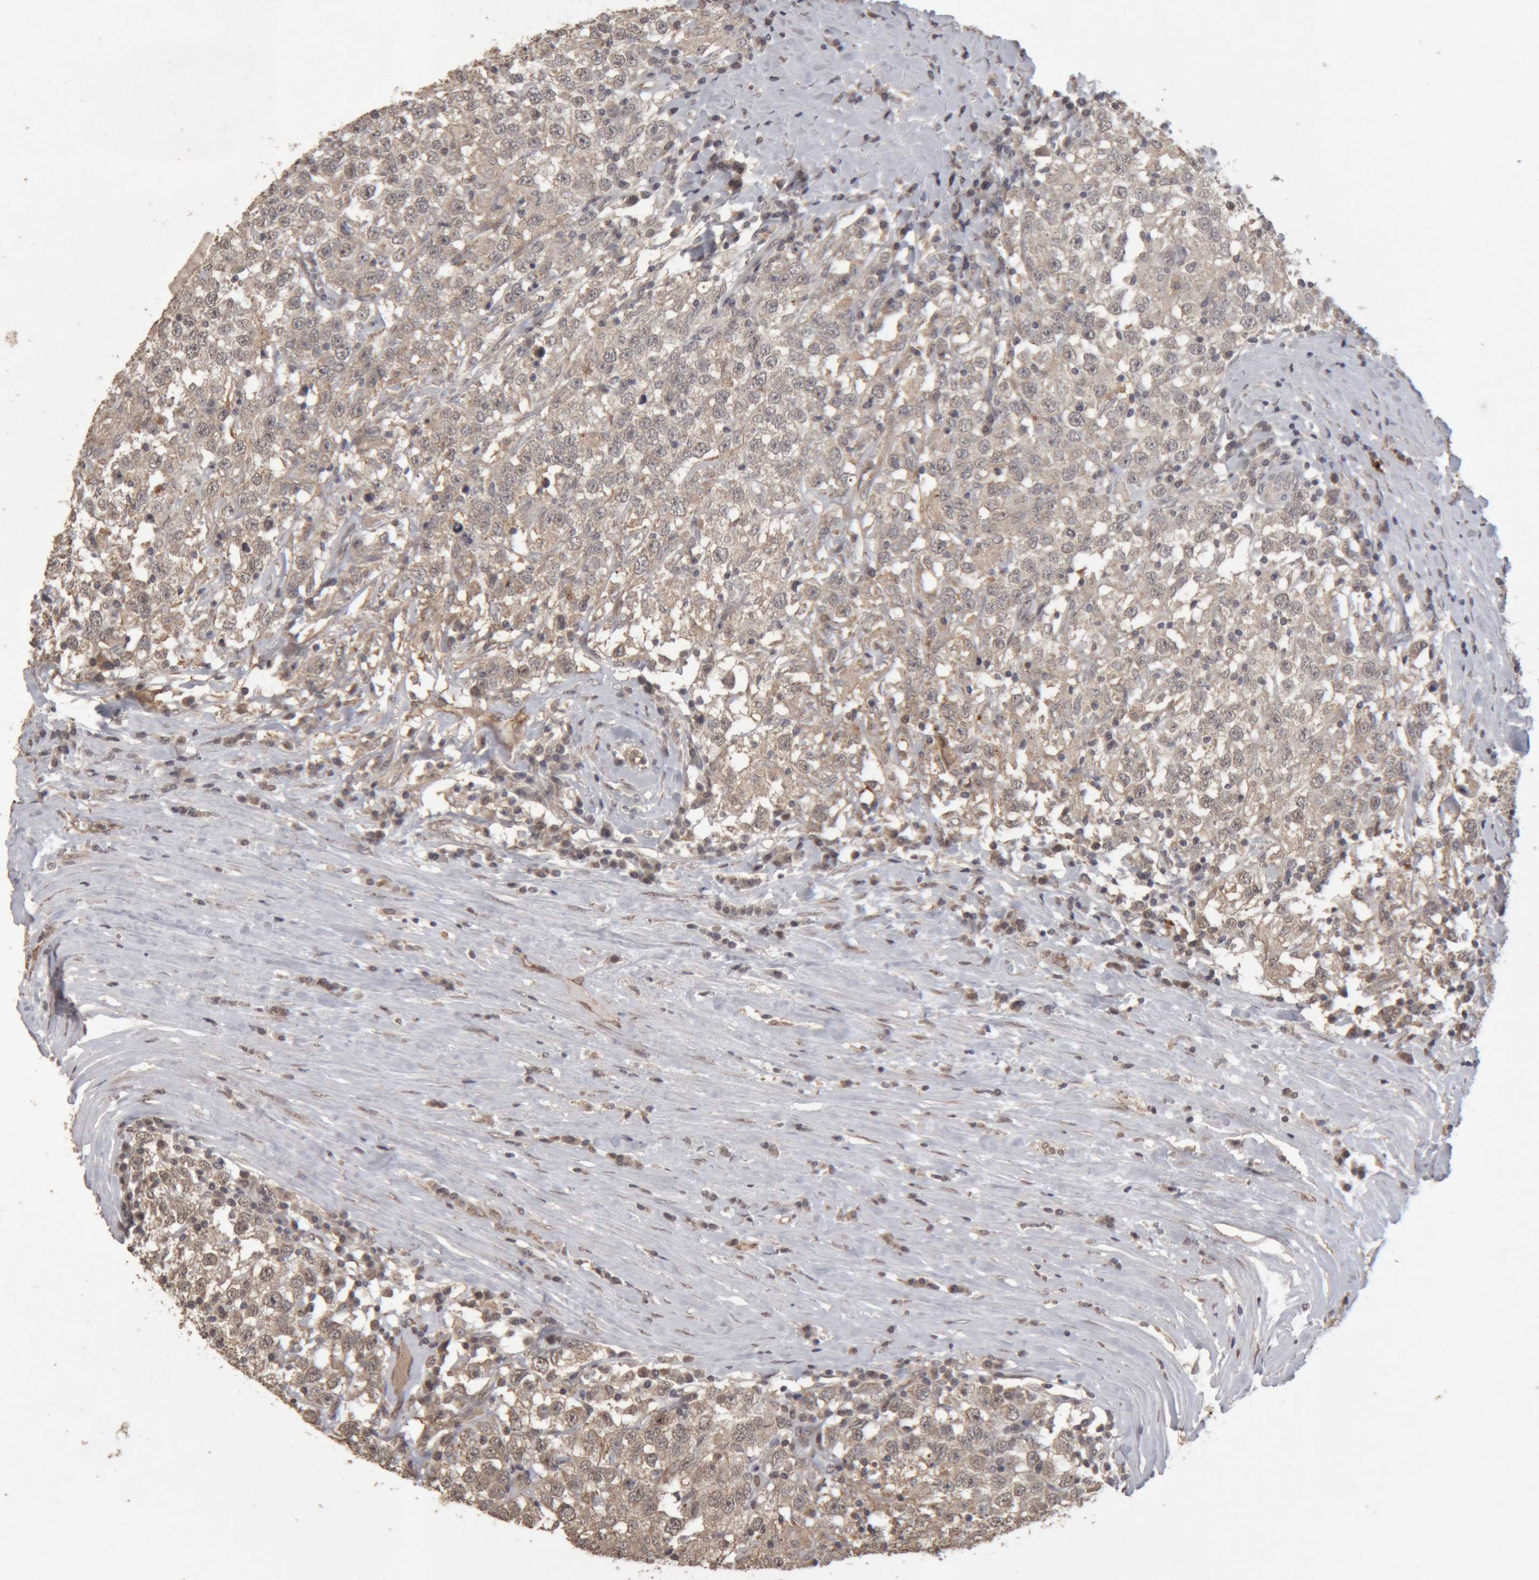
{"staining": {"intensity": "weak", "quantity": ">75%", "location": "cytoplasmic/membranous,nuclear"}, "tissue": "testis cancer", "cell_type": "Tumor cells", "image_type": "cancer", "snomed": [{"axis": "morphology", "description": "Seminoma, NOS"}, {"axis": "topography", "description": "Testis"}], "caption": "Weak cytoplasmic/membranous and nuclear expression is identified in approximately >75% of tumor cells in seminoma (testis). Immunohistochemistry (ihc) stains the protein in brown and the nuclei are stained blue.", "gene": "MEP1A", "patient": {"sex": "male", "age": 41}}